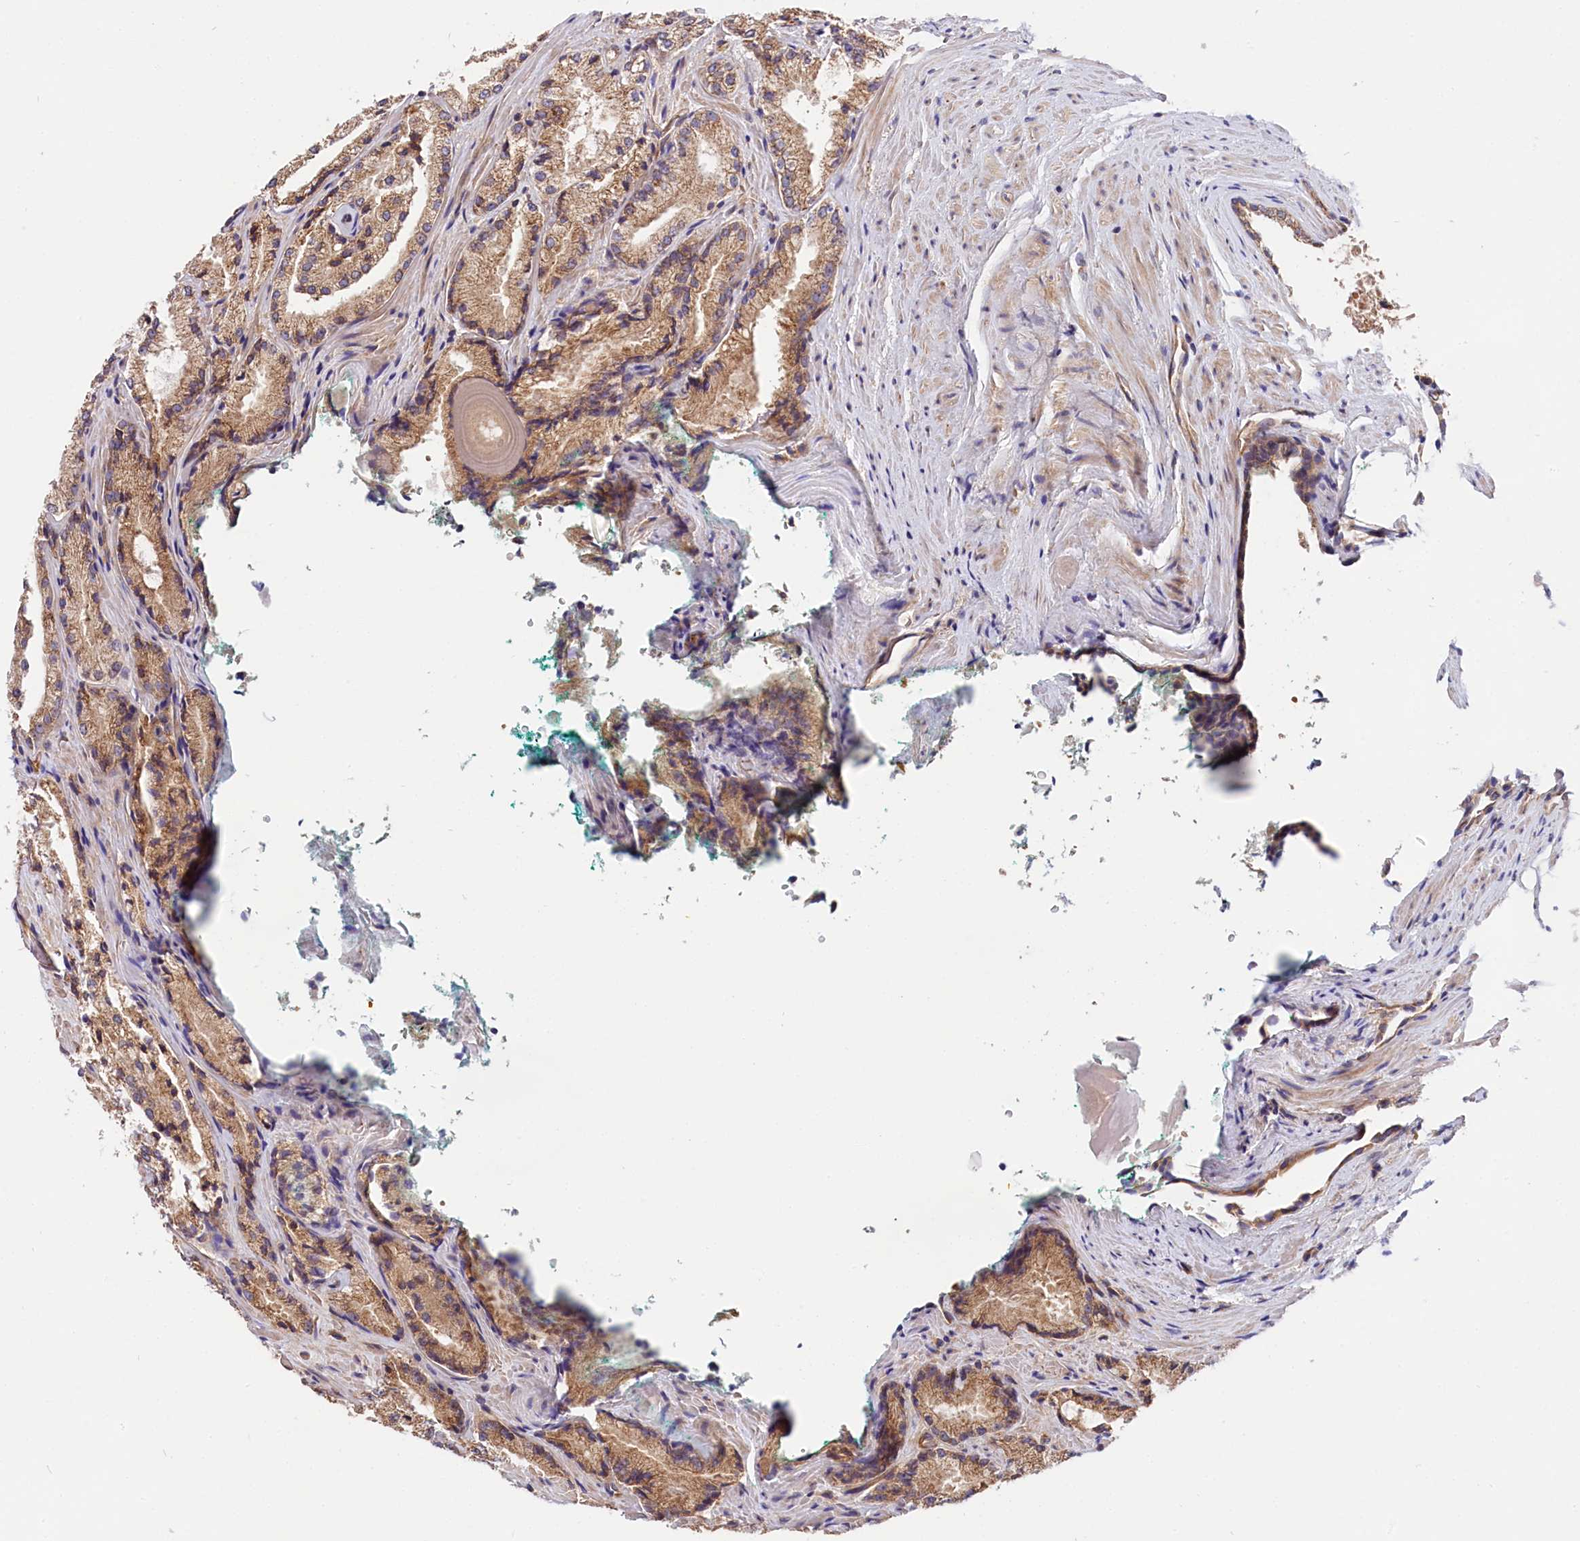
{"staining": {"intensity": "weak", "quantity": ">75%", "location": "cytoplasmic/membranous"}, "tissue": "prostate cancer", "cell_type": "Tumor cells", "image_type": "cancer", "snomed": [{"axis": "morphology", "description": "Adenocarcinoma, High grade"}, {"axis": "topography", "description": "Prostate"}], "caption": "Protein staining by IHC displays weak cytoplasmic/membranous expression in approximately >75% of tumor cells in adenocarcinoma (high-grade) (prostate).", "gene": "SPG11", "patient": {"sex": "male", "age": 73}}